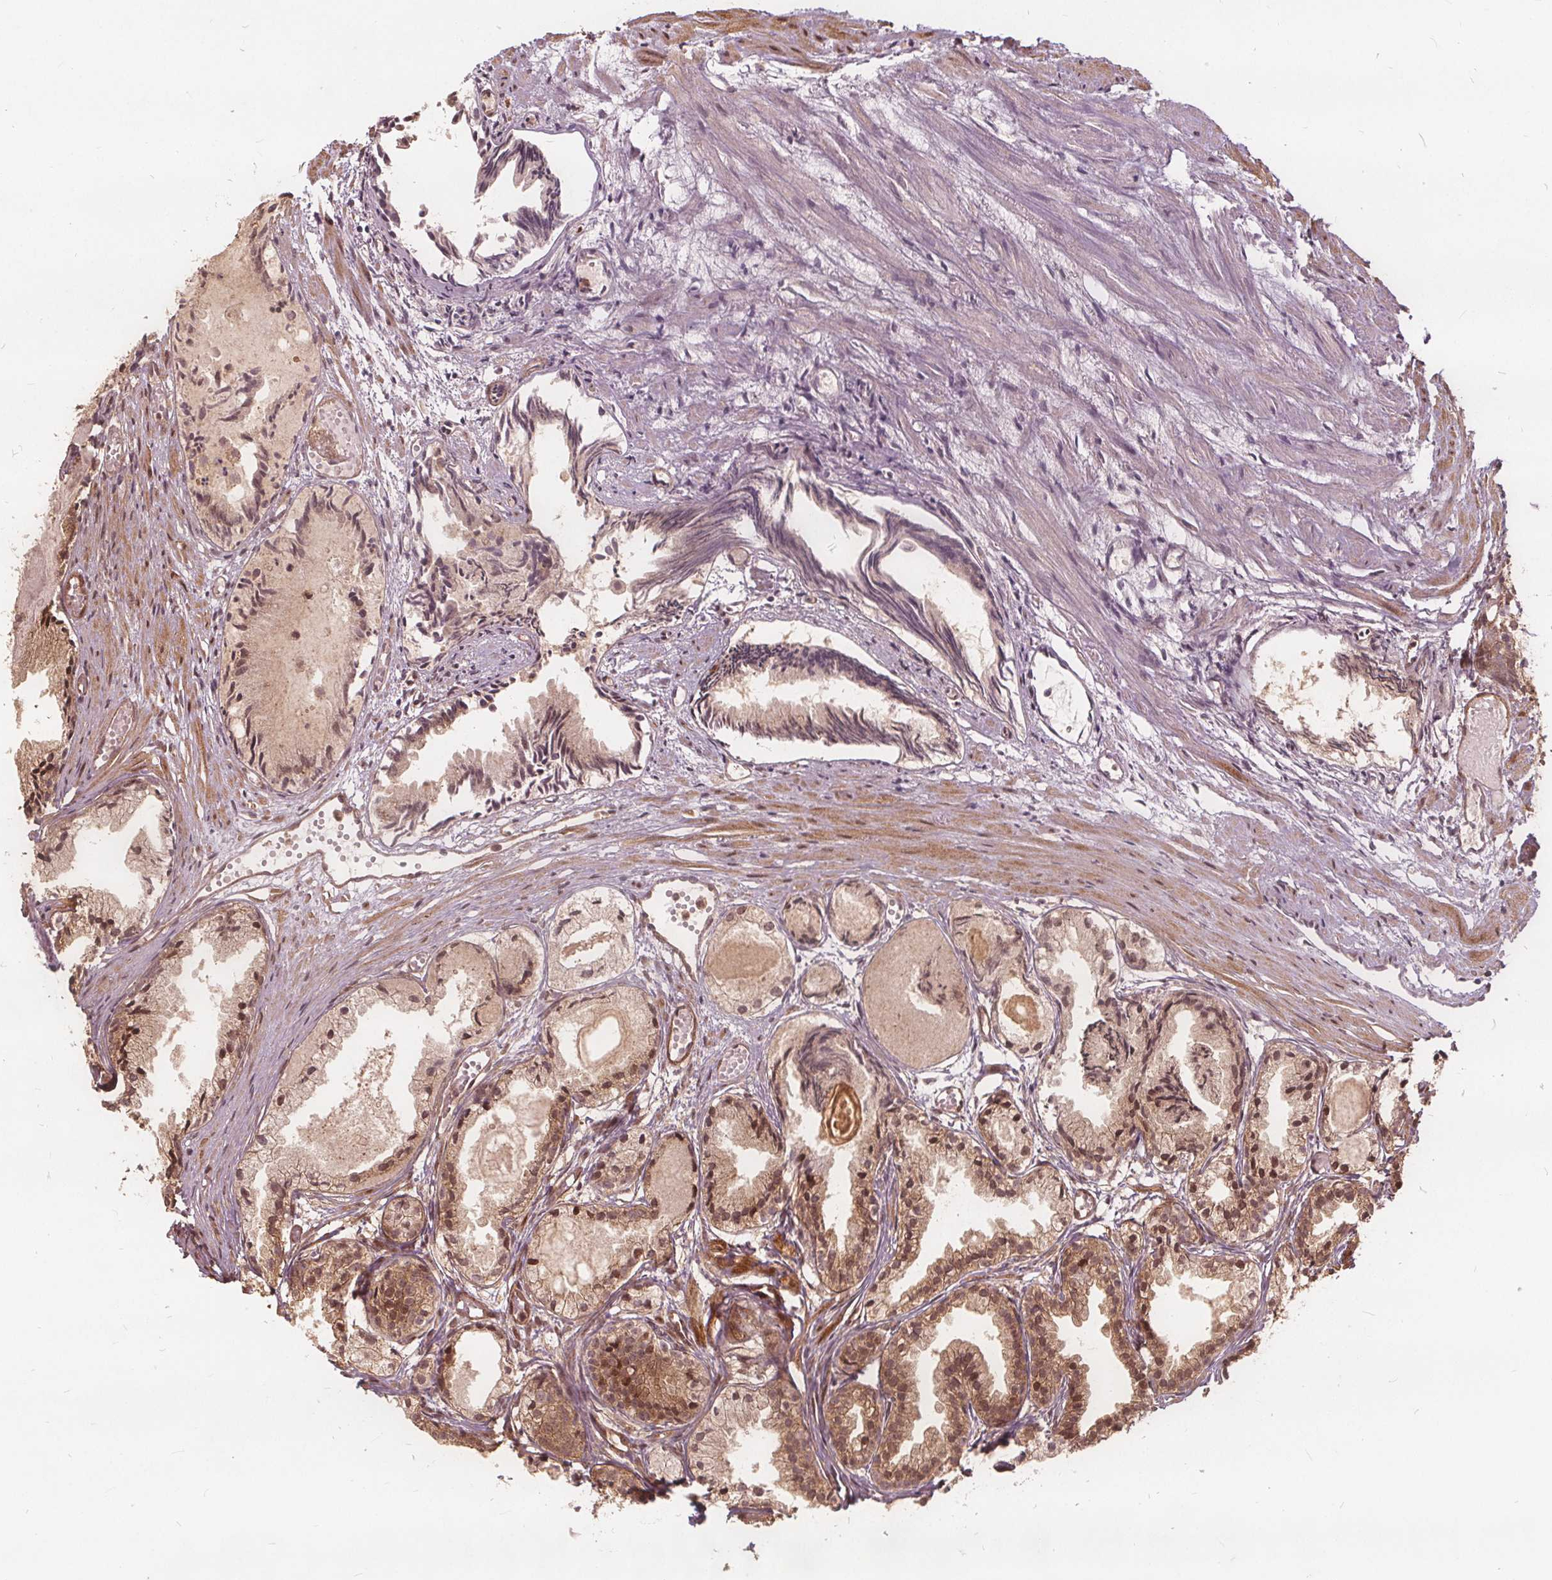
{"staining": {"intensity": "moderate", "quantity": ">75%", "location": "cytoplasmic/membranous,nuclear"}, "tissue": "prostate cancer", "cell_type": "Tumor cells", "image_type": "cancer", "snomed": [{"axis": "morphology", "description": "Adenocarcinoma, High grade"}, {"axis": "topography", "description": "Prostate"}], "caption": "A micrograph showing moderate cytoplasmic/membranous and nuclear positivity in about >75% of tumor cells in high-grade adenocarcinoma (prostate), as visualized by brown immunohistochemical staining.", "gene": "PPP1CB", "patient": {"sex": "male", "age": 81}}